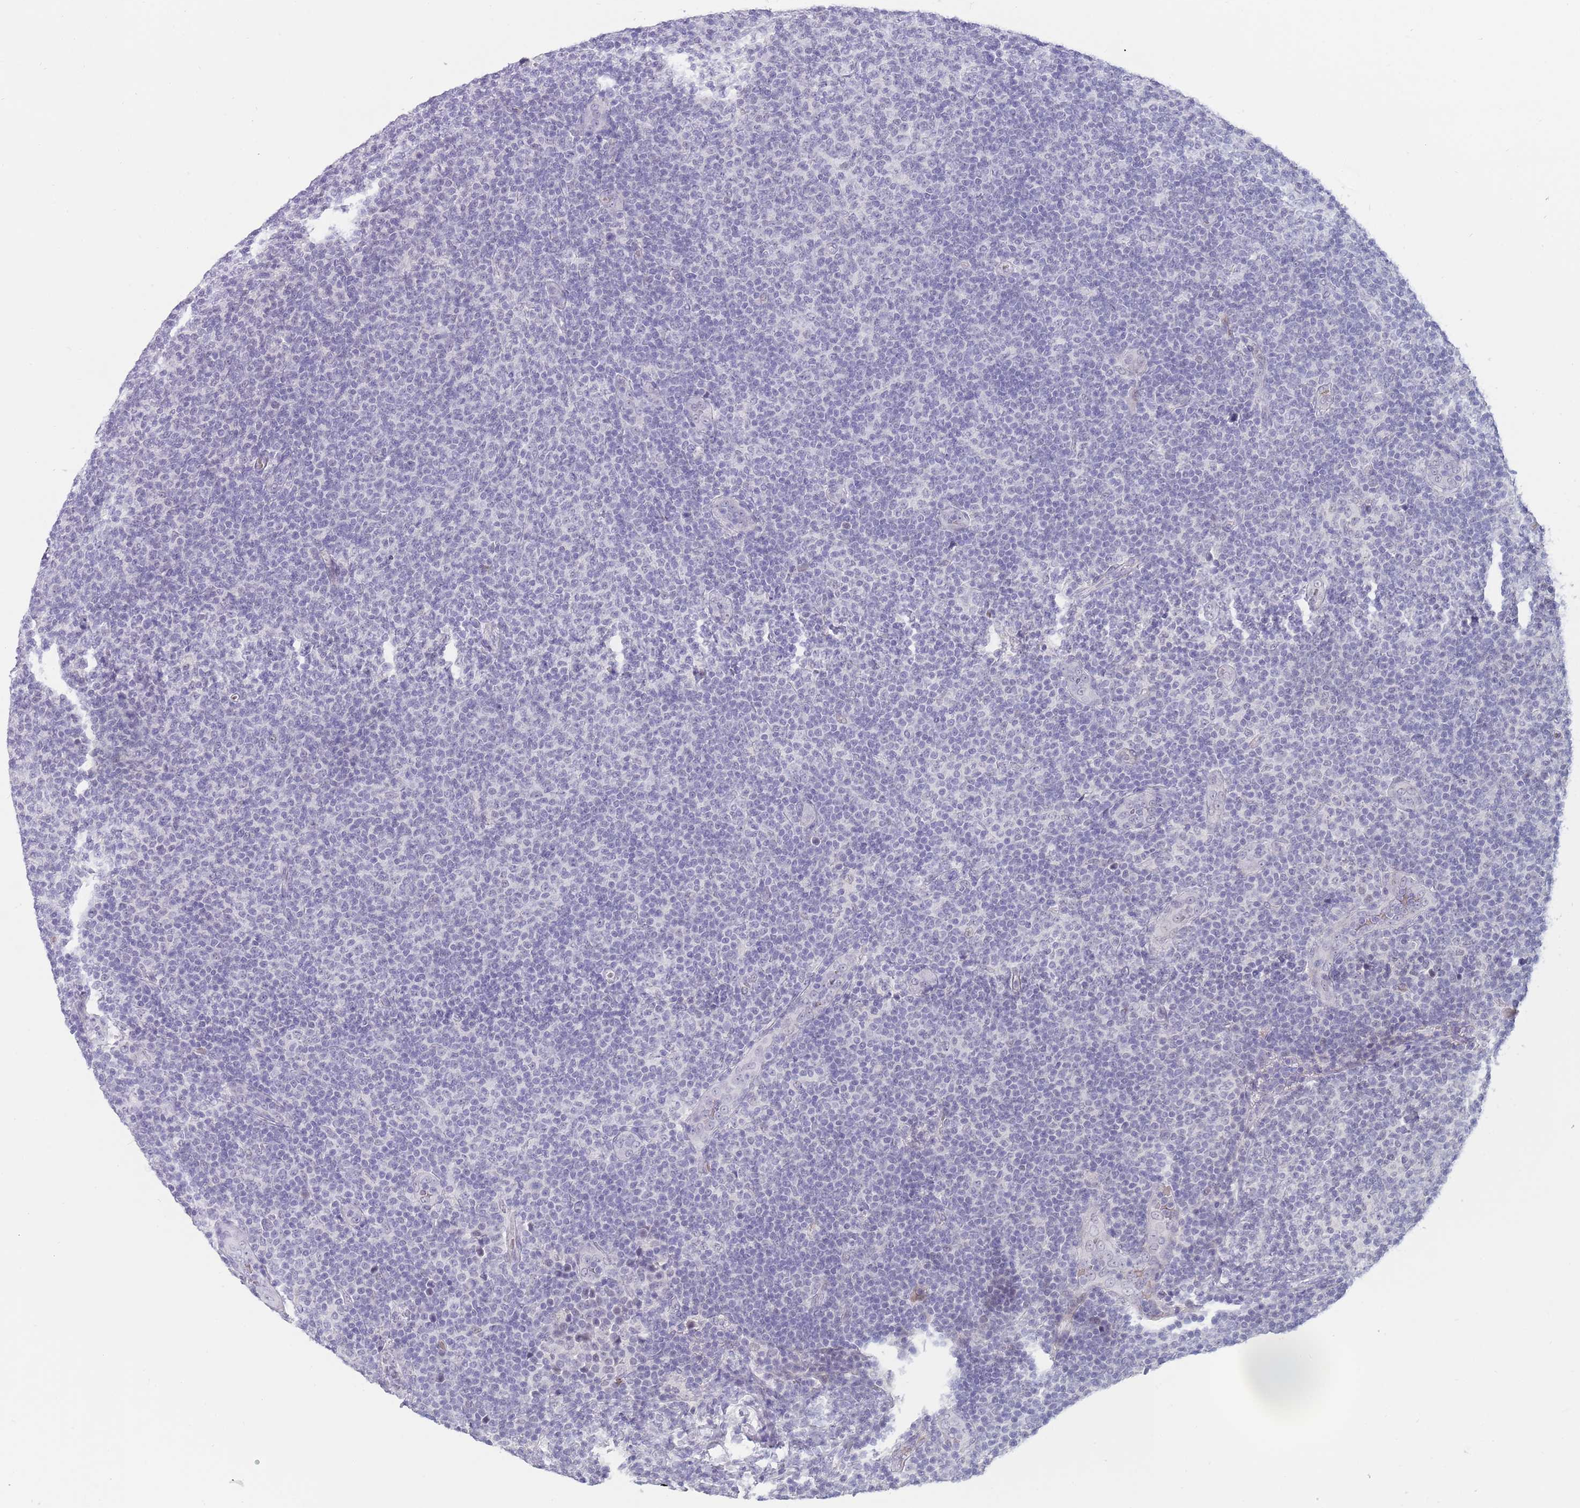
{"staining": {"intensity": "negative", "quantity": "none", "location": "none"}, "tissue": "lymphoma", "cell_type": "Tumor cells", "image_type": "cancer", "snomed": [{"axis": "morphology", "description": "Malignant lymphoma, non-Hodgkin's type, Low grade"}, {"axis": "topography", "description": "Lymph node"}], "caption": "High power microscopy image of an immunohistochemistry (IHC) photomicrograph of low-grade malignant lymphoma, non-Hodgkin's type, revealing no significant expression in tumor cells.", "gene": "LYPD6B", "patient": {"sex": "male", "age": 66}}